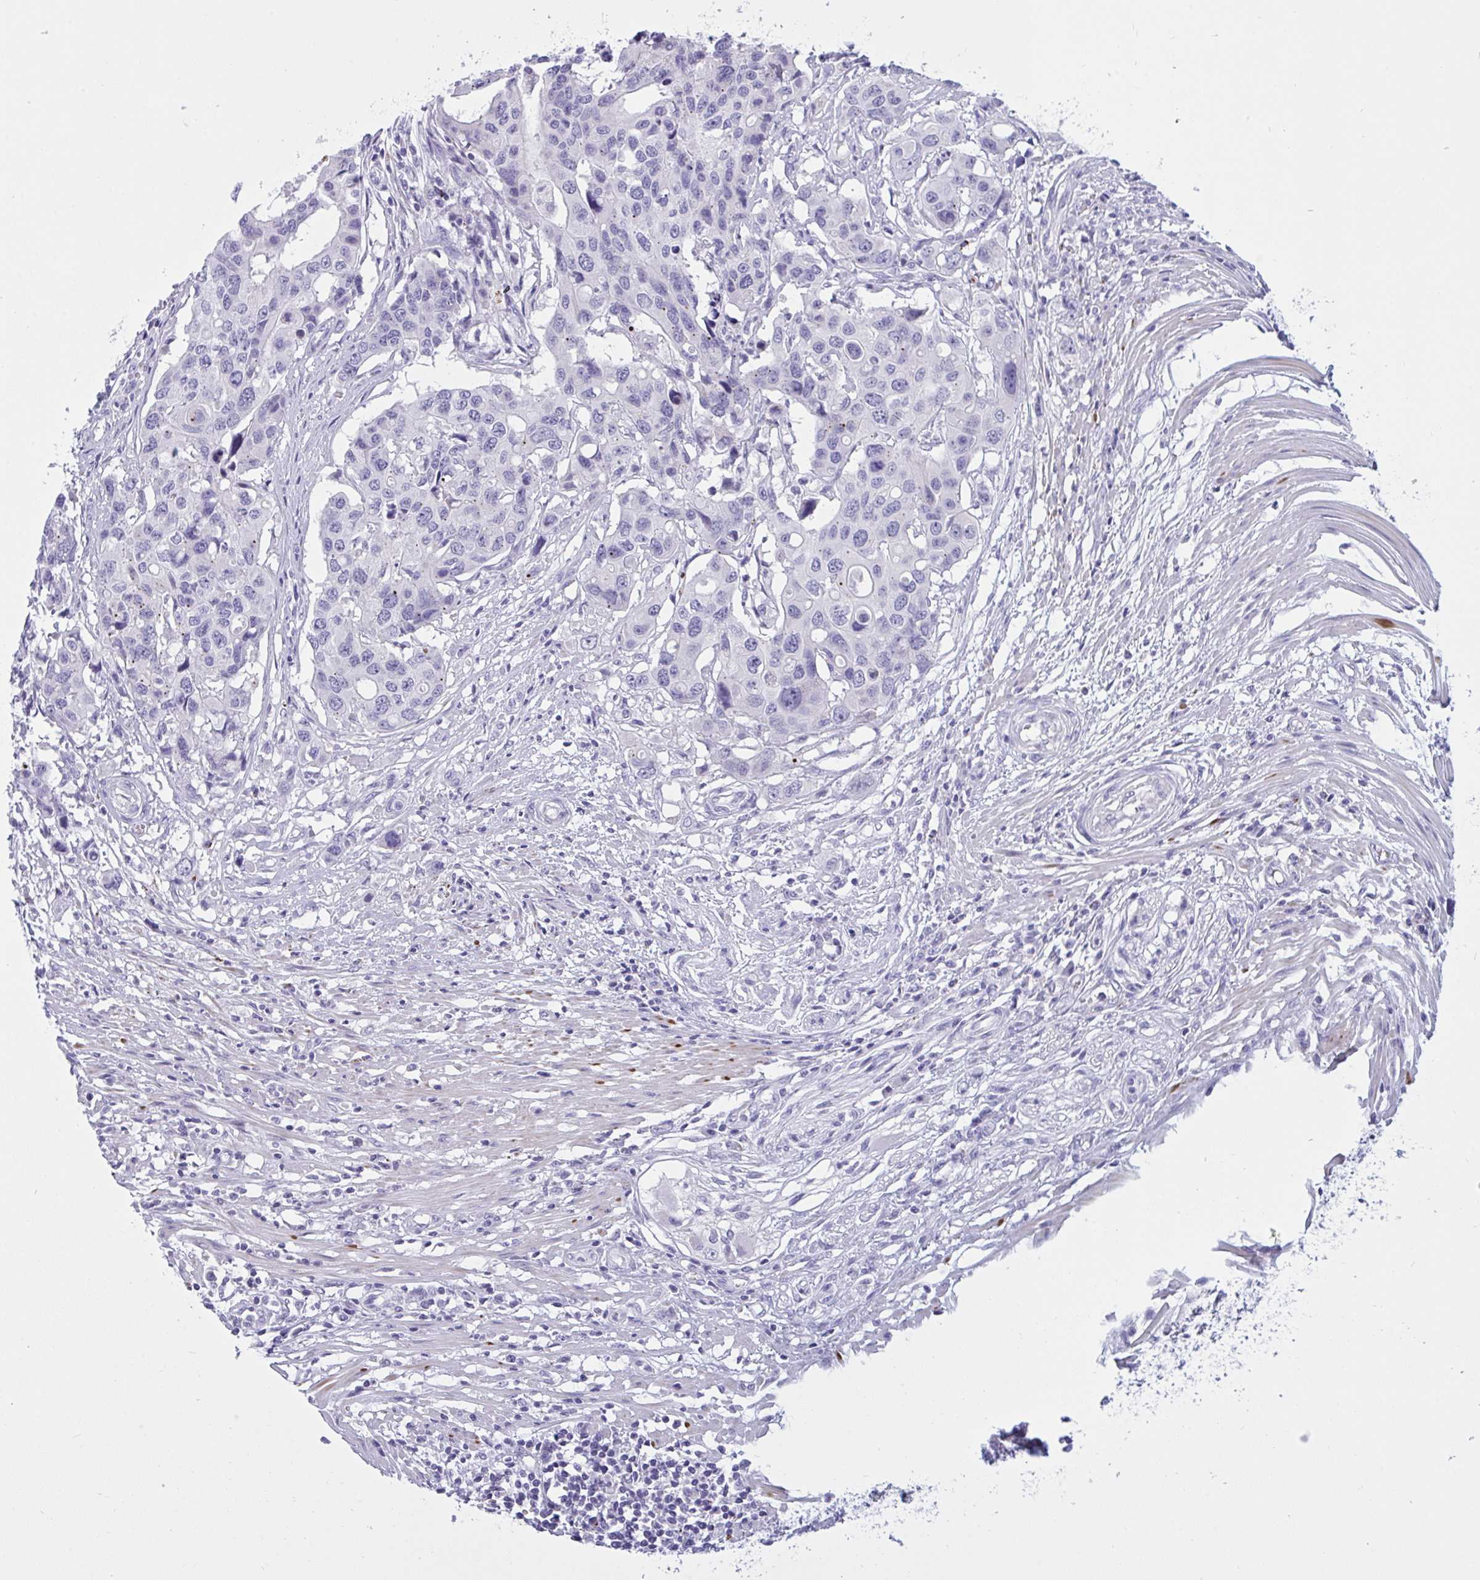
{"staining": {"intensity": "negative", "quantity": "none", "location": "none"}, "tissue": "colorectal cancer", "cell_type": "Tumor cells", "image_type": "cancer", "snomed": [{"axis": "morphology", "description": "Adenocarcinoma, NOS"}, {"axis": "topography", "description": "Colon"}], "caption": "Tumor cells show no significant staining in colorectal adenocarcinoma.", "gene": "OXLD1", "patient": {"sex": "male", "age": 77}}